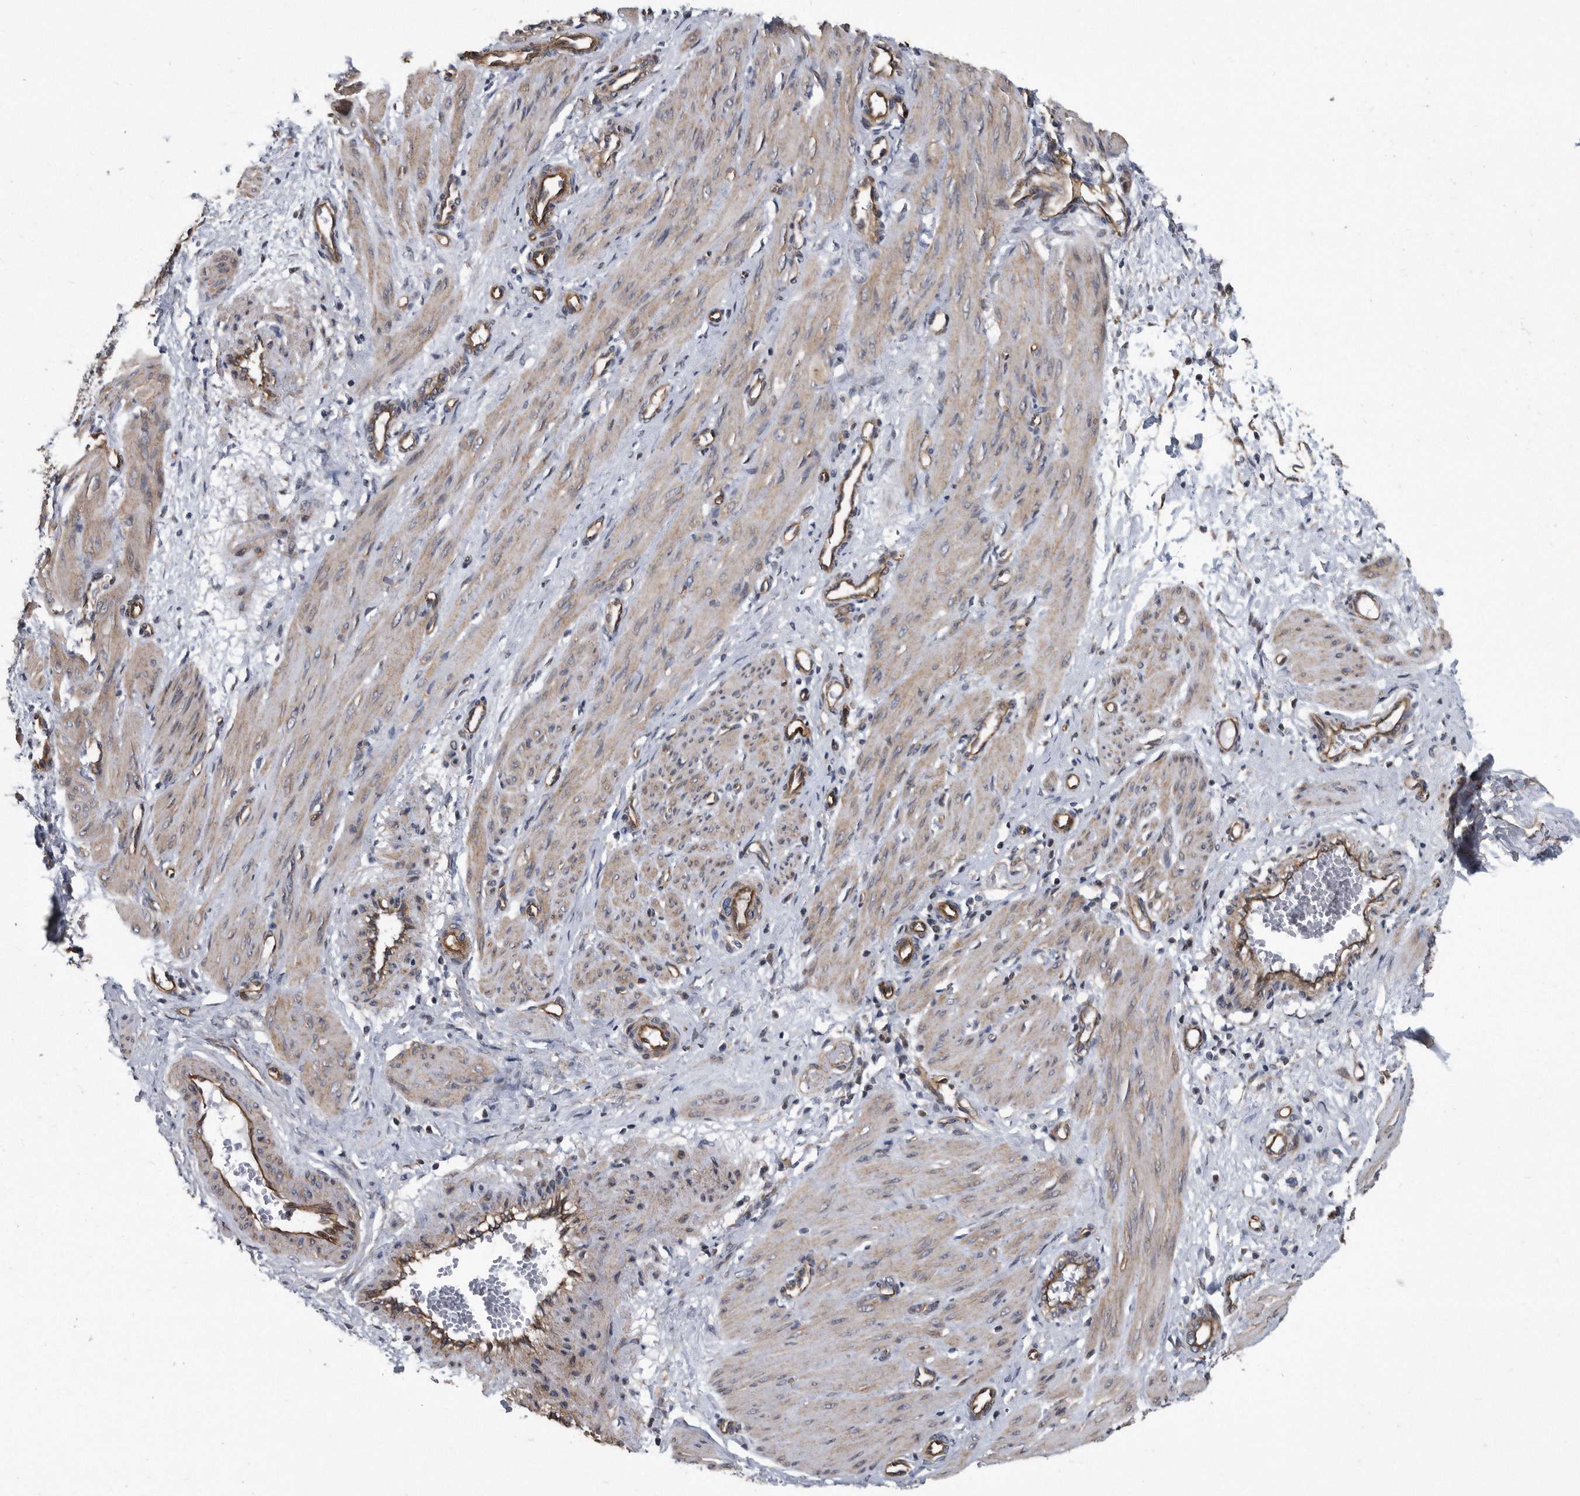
{"staining": {"intensity": "weak", "quantity": "25%-75%", "location": "cytoplasmic/membranous"}, "tissue": "smooth muscle", "cell_type": "Smooth muscle cells", "image_type": "normal", "snomed": [{"axis": "morphology", "description": "Normal tissue, NOS"}, {"axis": "topography", "description": "Endometrium"}], "caption": "IHC micrograph of unremarkable smooth muscle: smooth muscle stained using immunohistochemistry reveals low levels of weak protein expression localized specifically in the cytoplasmic/membranous of smooth muscle cells, appearing as a cytoplasmic/membranous brown color.", "gene": "ARMCX1", "patient": {"sex": "female", "age": 33}}